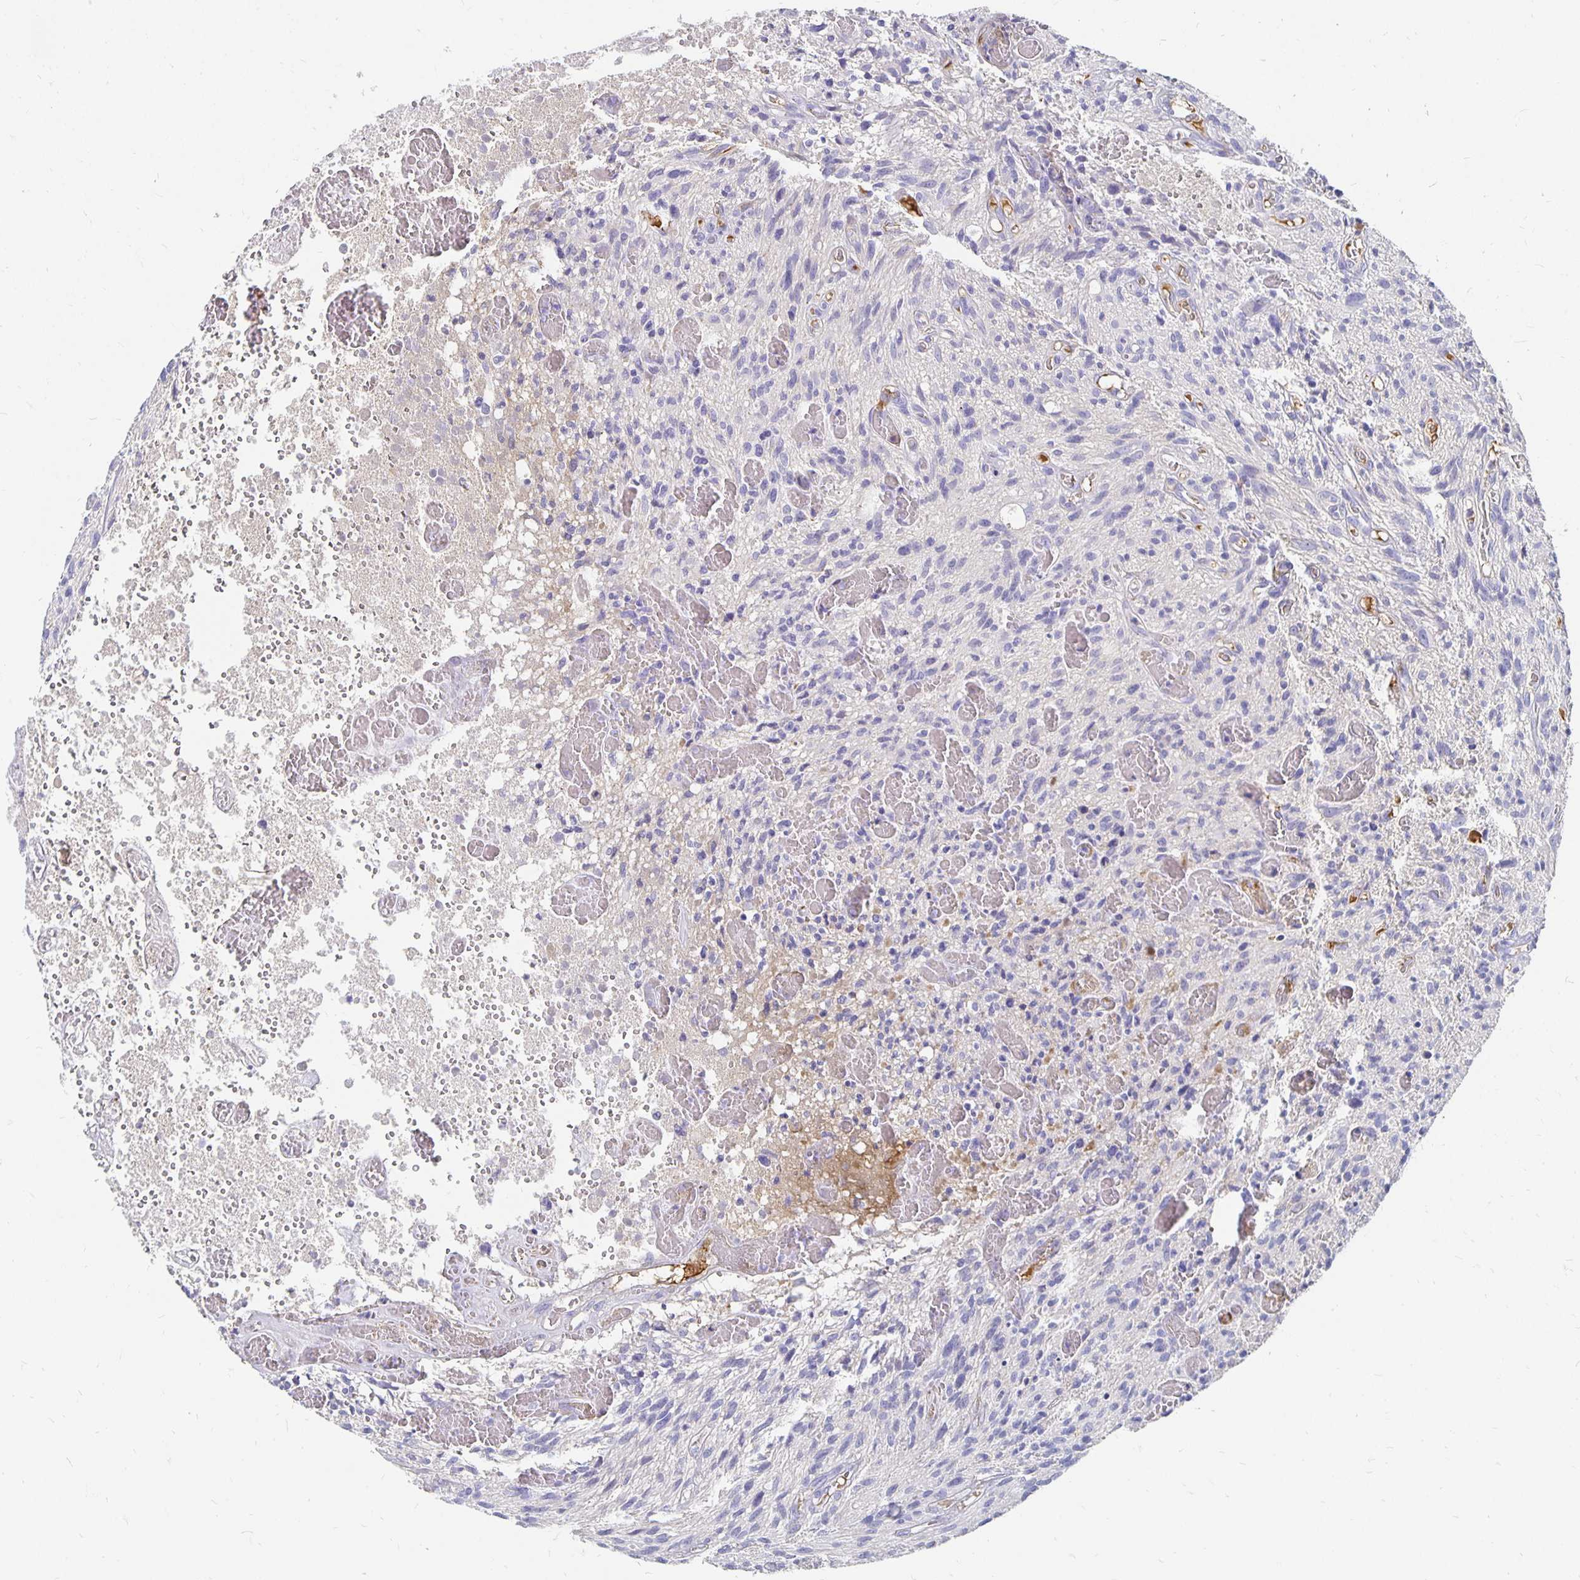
{"staining": {"intensity": "negative", "quantity": "none", "location": "none"}, "tissue": "glioma", "cell_type": "Tumor cells", "image_type": "cancer", "snomed": [{"axis": "morphology", "description": "Glioma, malignant, High grade"}, {"axis": "topography", "description": "Brain"}], "caption": "Tumor cells are negative for brown protein staining in high-grade glioma (malignant). (DAB immunohistochemistry, high magnification).", "gene": "APOB", "patient": {"sex": "male", "age": 75}}